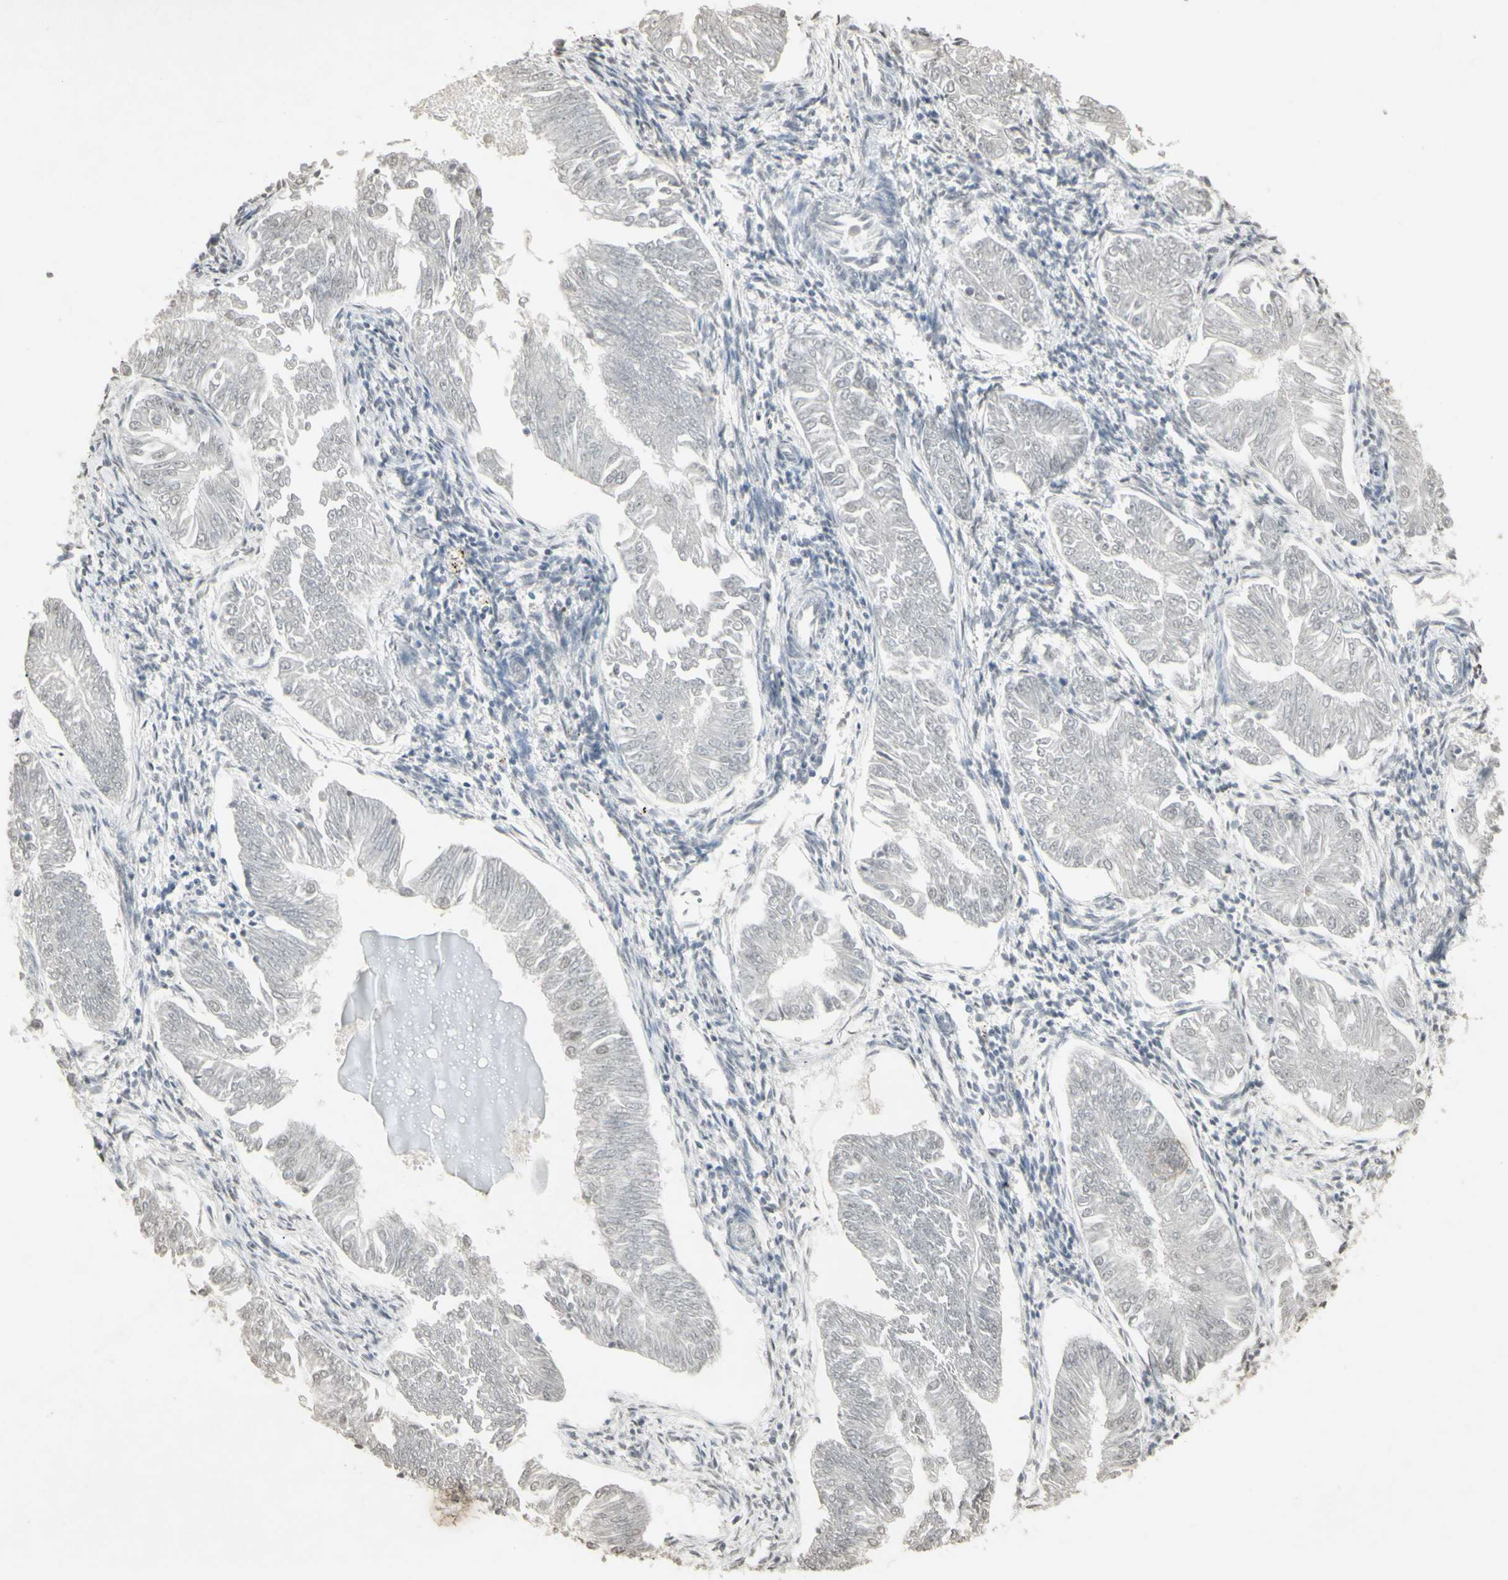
{"staining": {"intensity": "negative", "quantity": "none", "location": "none"}, "tissue": "endometrial cancer", "cell_type": "Tumor cells", "image_type": "cancer", "snomed": [{"axis": "morphology", "description": "Adenocarcinoma, NOS"}, {"axis": "topography", "description": "Endometrium"}], "caption": "A histopathology image of human endometrial cancer is negative for staining in tumor cells.", "gene": "CCNT1", "patient": {"sex": "female", "age": 53}}